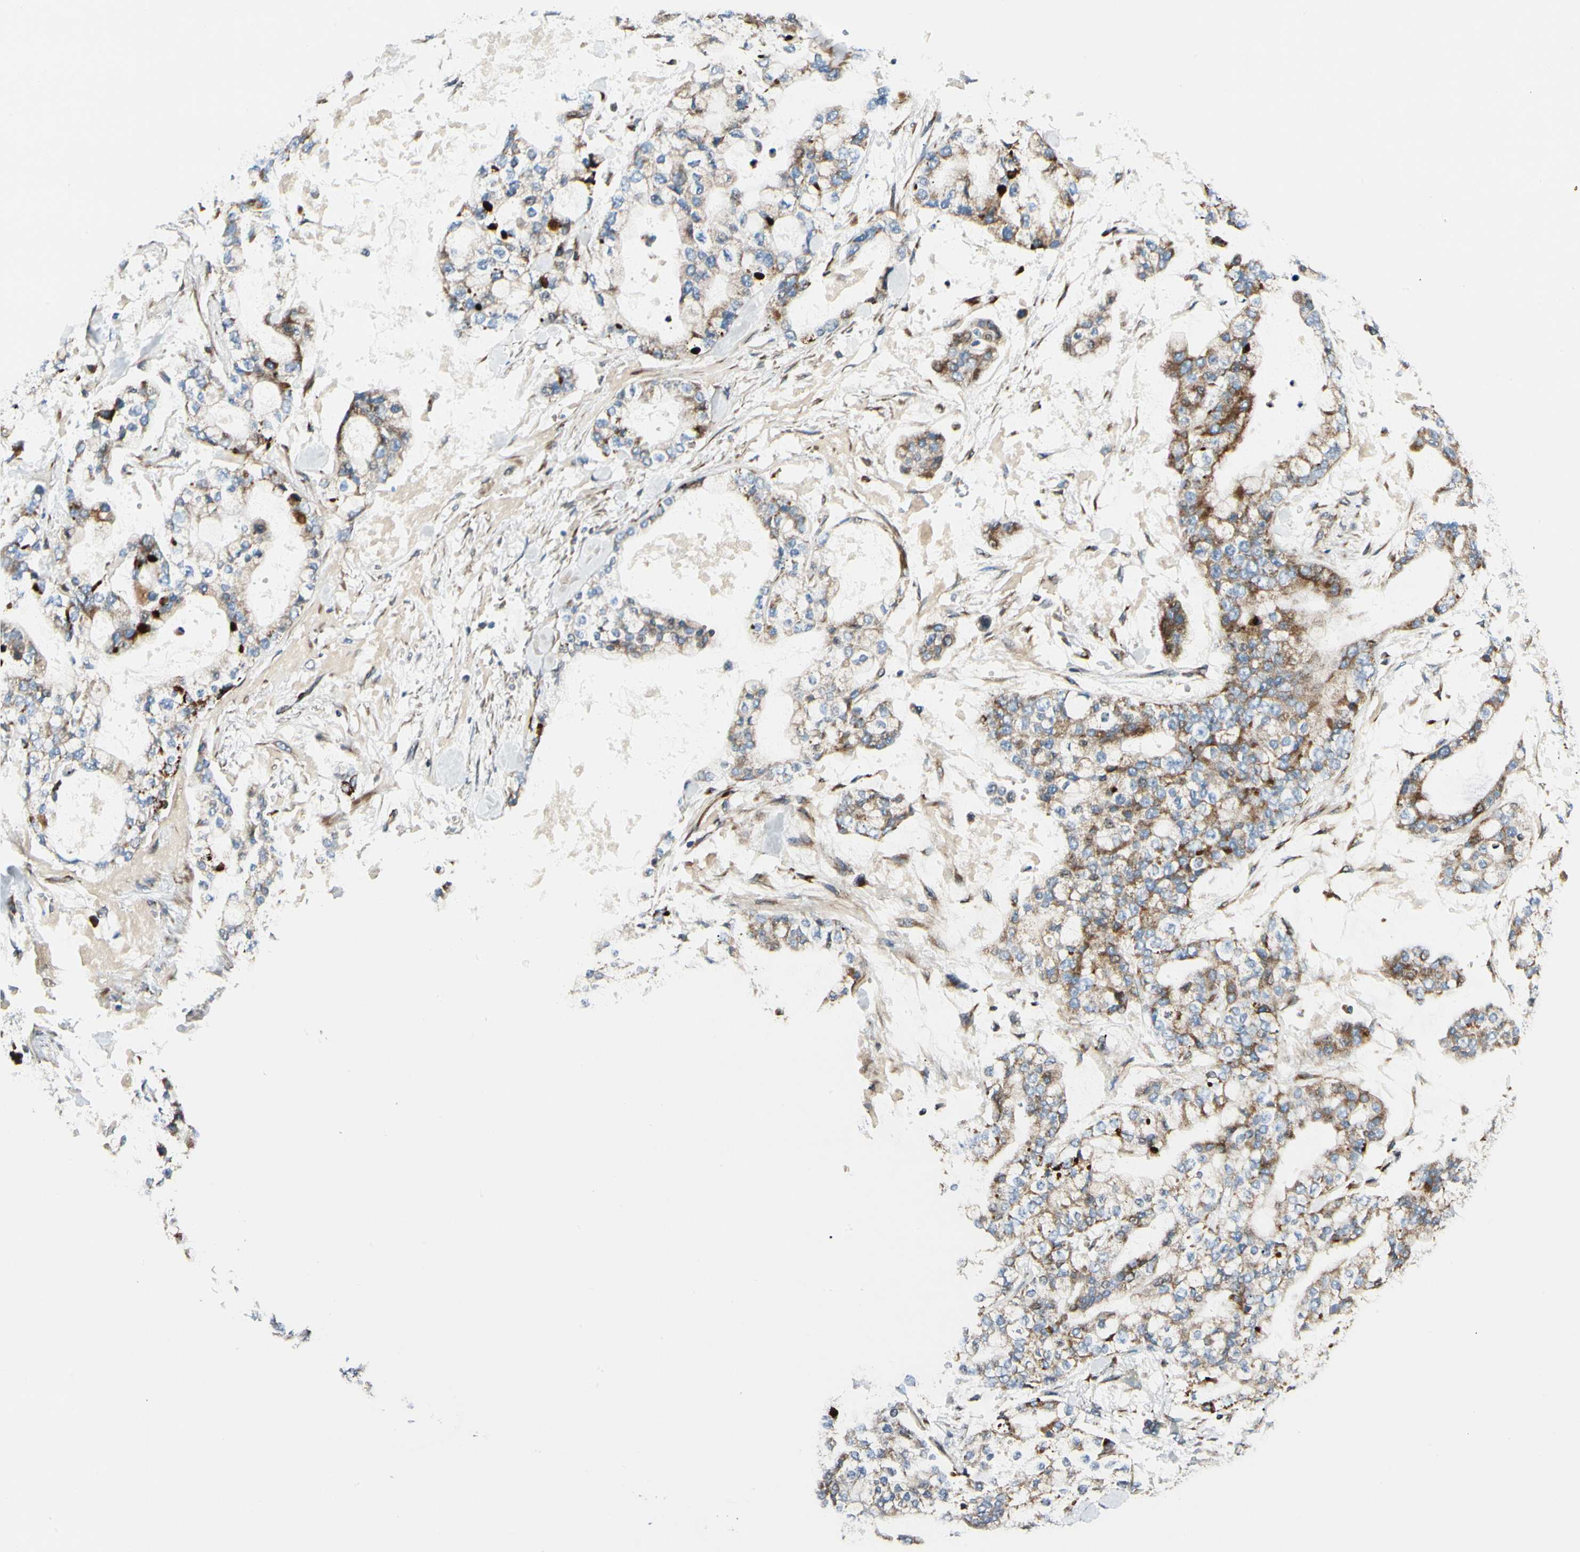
{"staining": {"intensity": "moderate", "quantity": ">75%", "location": "cytoplasmic/membranous"}, "tissue": "stomach cancer", "cell_type": "Tumor cells", "image_type": "cancer", "snomed": [{"axis": "morphology", "description": "Normal tissue, NOS"}, {"axis": "morphology", "description": "Adenocarcinoma, NOS"}, {"axis": "topography", "description": "Stomach, upper"}, {"axis": "topography", "description": "Stomach"}], "caption": "An immunohistochemistry image of tumor tissue is shown. Protein staining in brown highlights moderate cytoplasmic/membranous positivity in adenocarcinoma (stomach) within tumor cells. The protein of interest is stained brown, and the nuclei are stained in blue (DAB (3,3'-diaminobenzidine) IHC with brightfield microscopy, high magnification).", "gene": "MRPL9", "patient": {"sex": "male", "age": 76}}